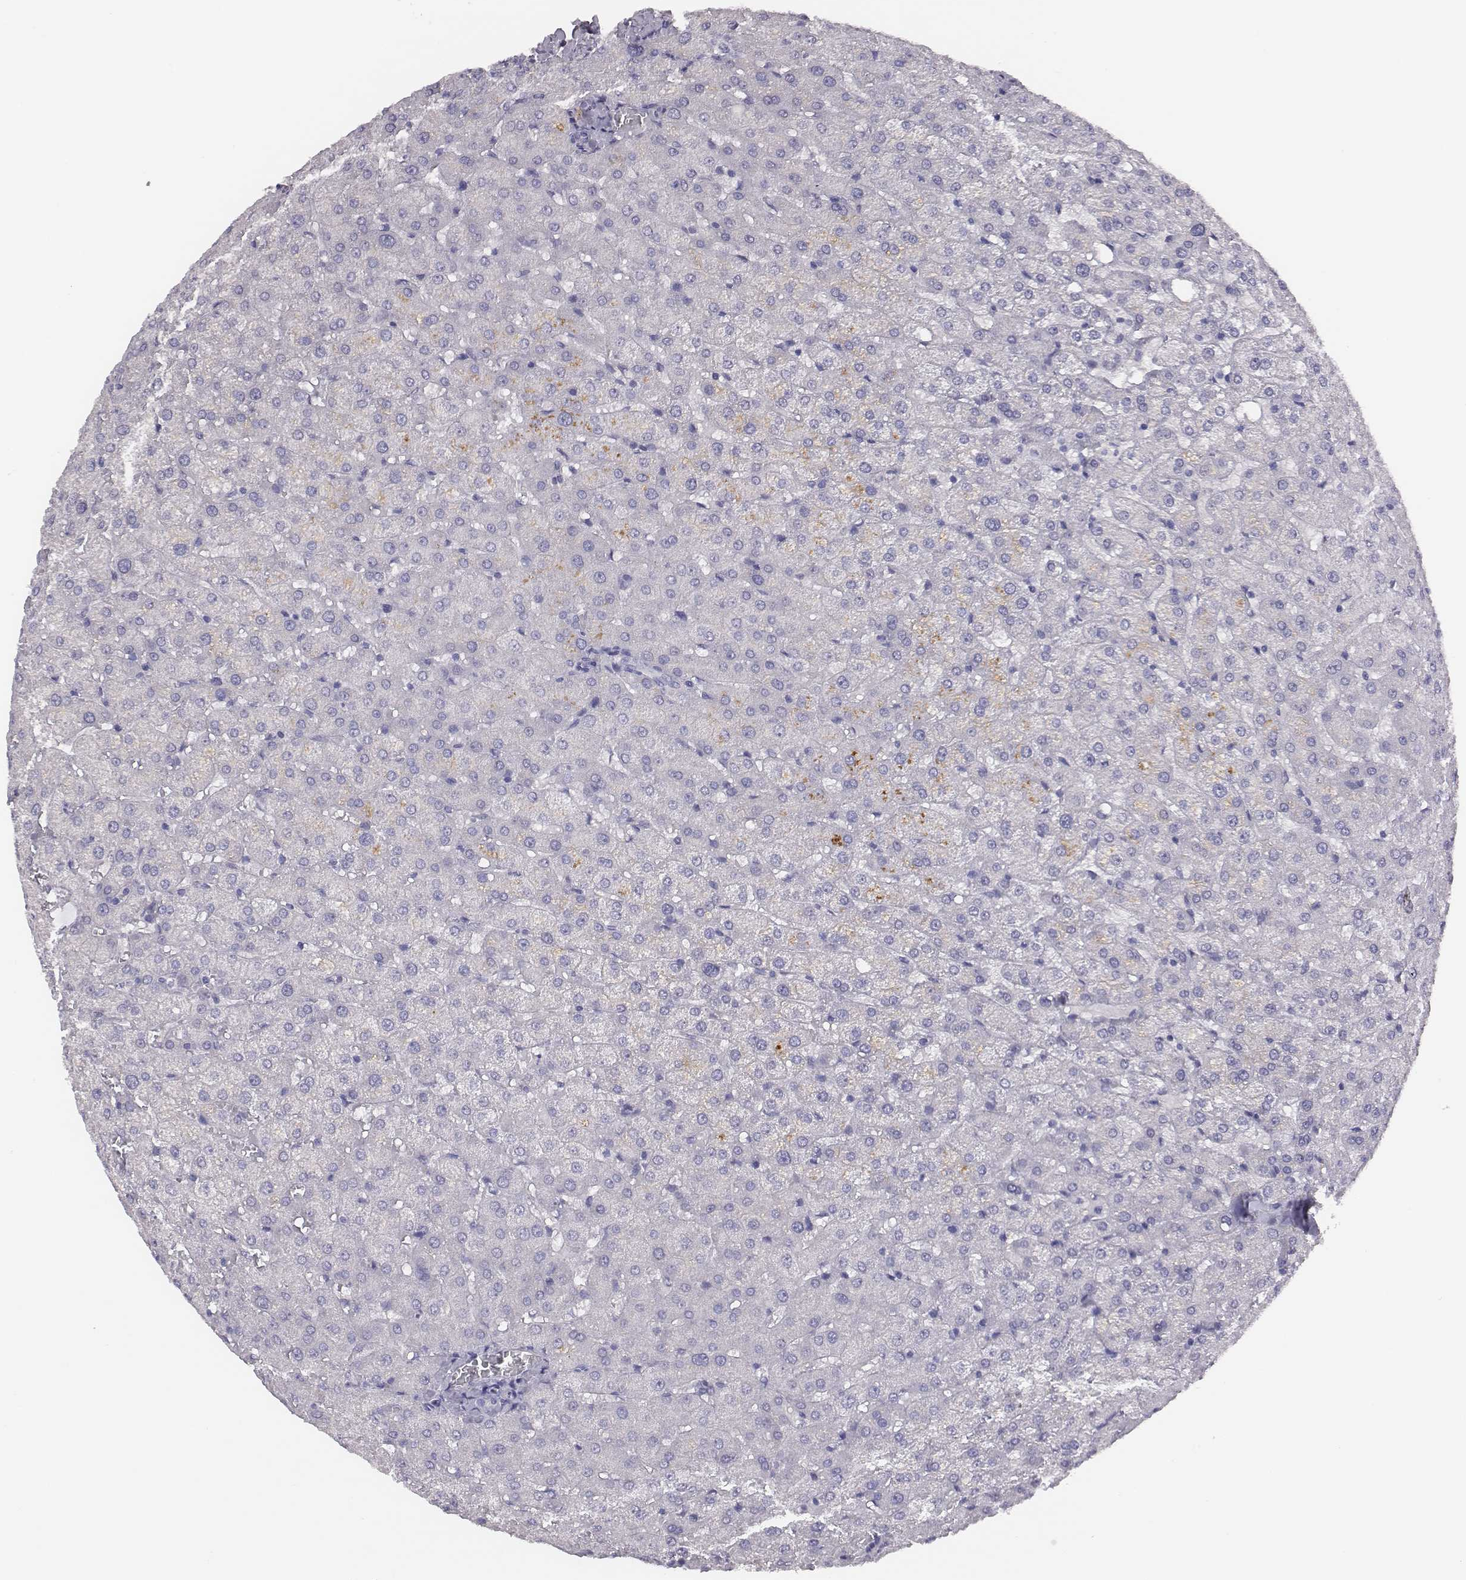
{"staining": {"intensity": "negative", "quantity": "none", "location": "none"}, "tissue": "liver", "cell_type": "Cholangiocytes", "image_type": "normal", "snomed": [{"axis": "morphology", "description": "Normal tissue, NOS"}, {"axis": "topography", "description": "Liver"}], "caption": "IHC histopathology image of unremarkable human liver stained for a protein (brown), which reveals no positivity in cholangiocytes.", "gene": "EN1", "patient": {"sex": "female", "age": 50}}